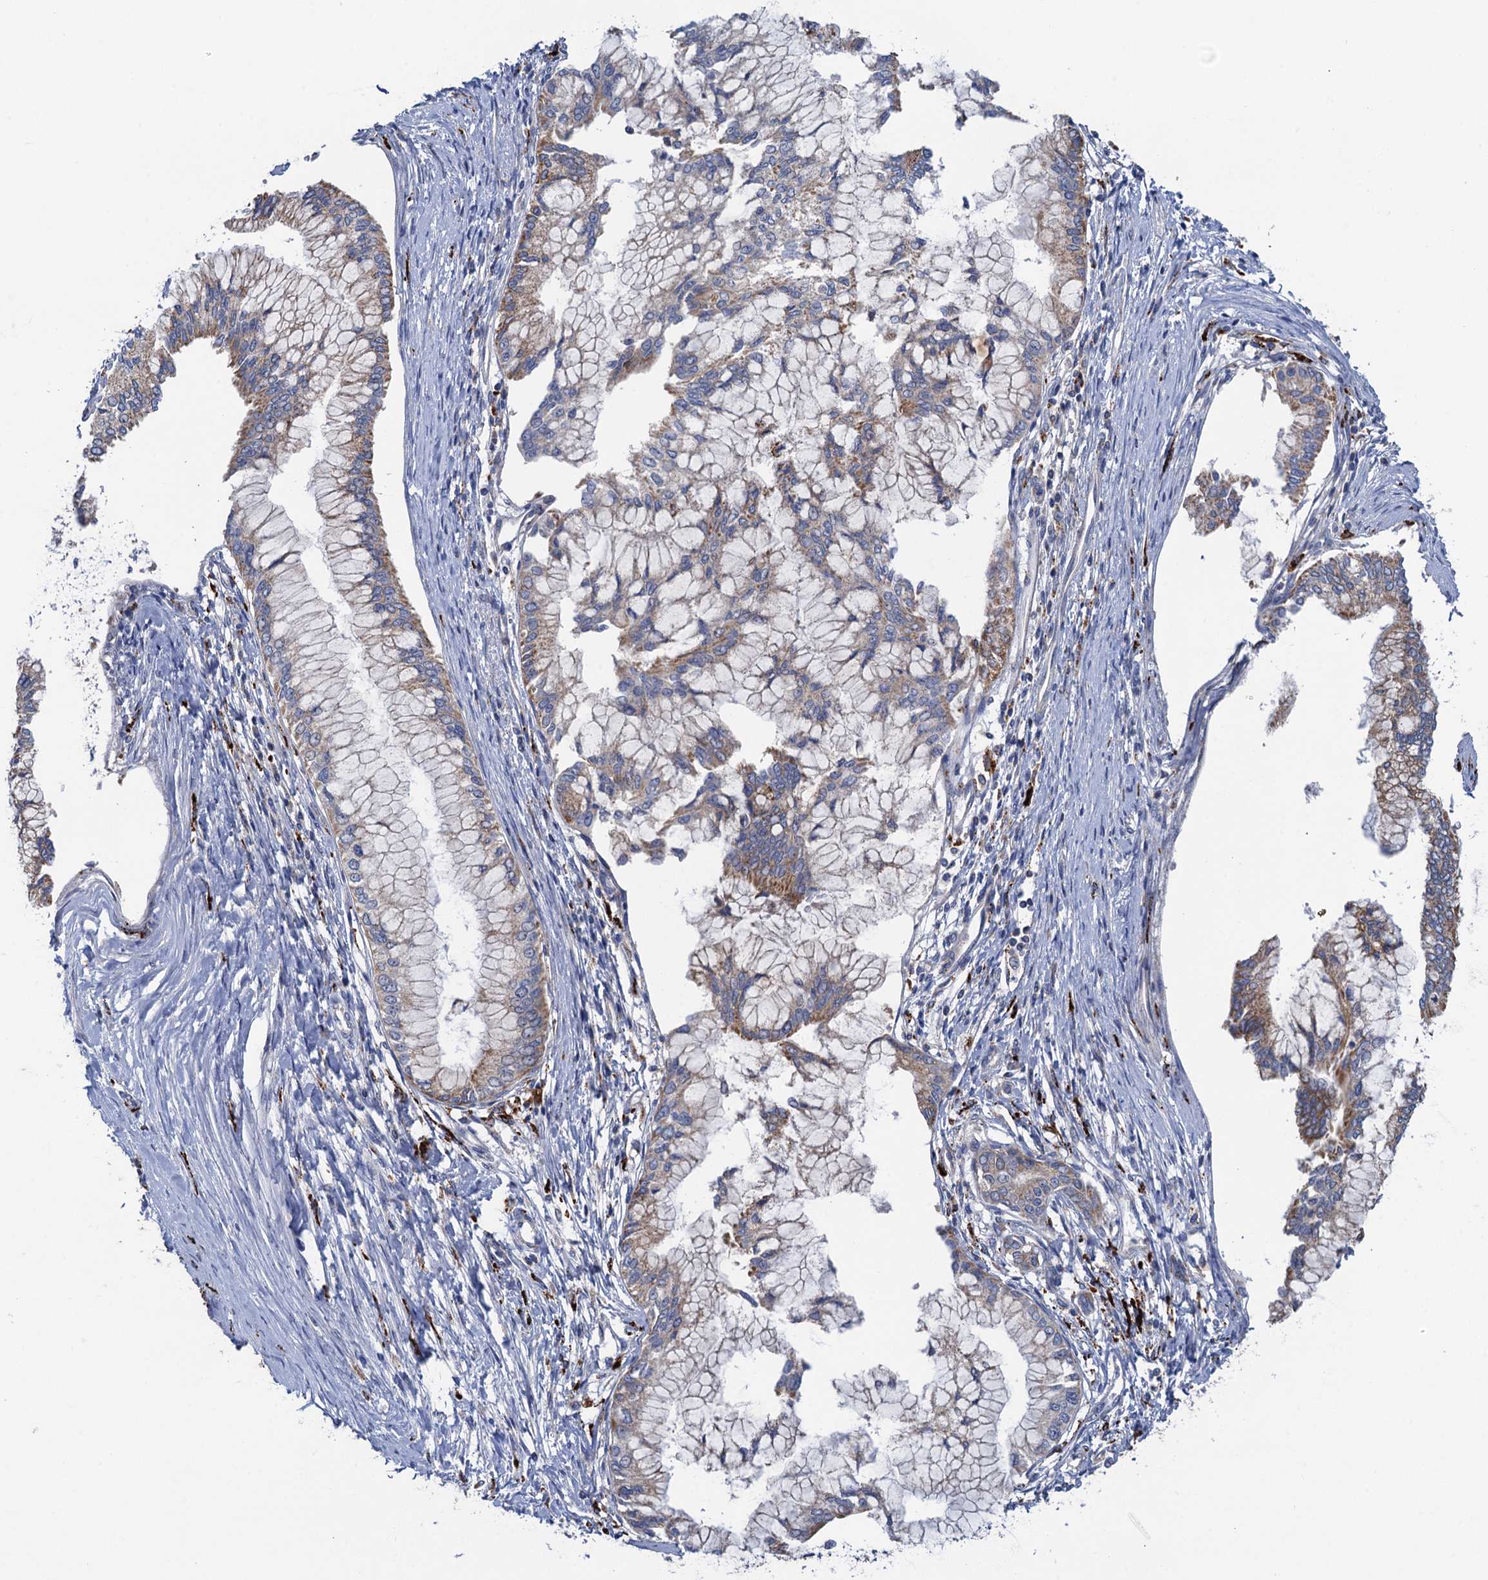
{"staining": {"intensity": "moderate", "quantity": "<25%", "location": "cytoplasmic/membranous"}, "tissue": "pancreatic cancer", "cell_type": "Tumor cells", "image_type": "cancer", "snomed": [{"axis": "morphology", "description": "Adenocarcinoma, NOS"}, {"axis": "topography", "description": "Pancreas"}], "caption": "Human pancreatic cancer stained for a protein (brown) displays moderate cytoplasmic/membranous positive expression in about <25% of tumor cells.", "gene": "ANKS3", "patient": {"sex": "male", "age": 46}}